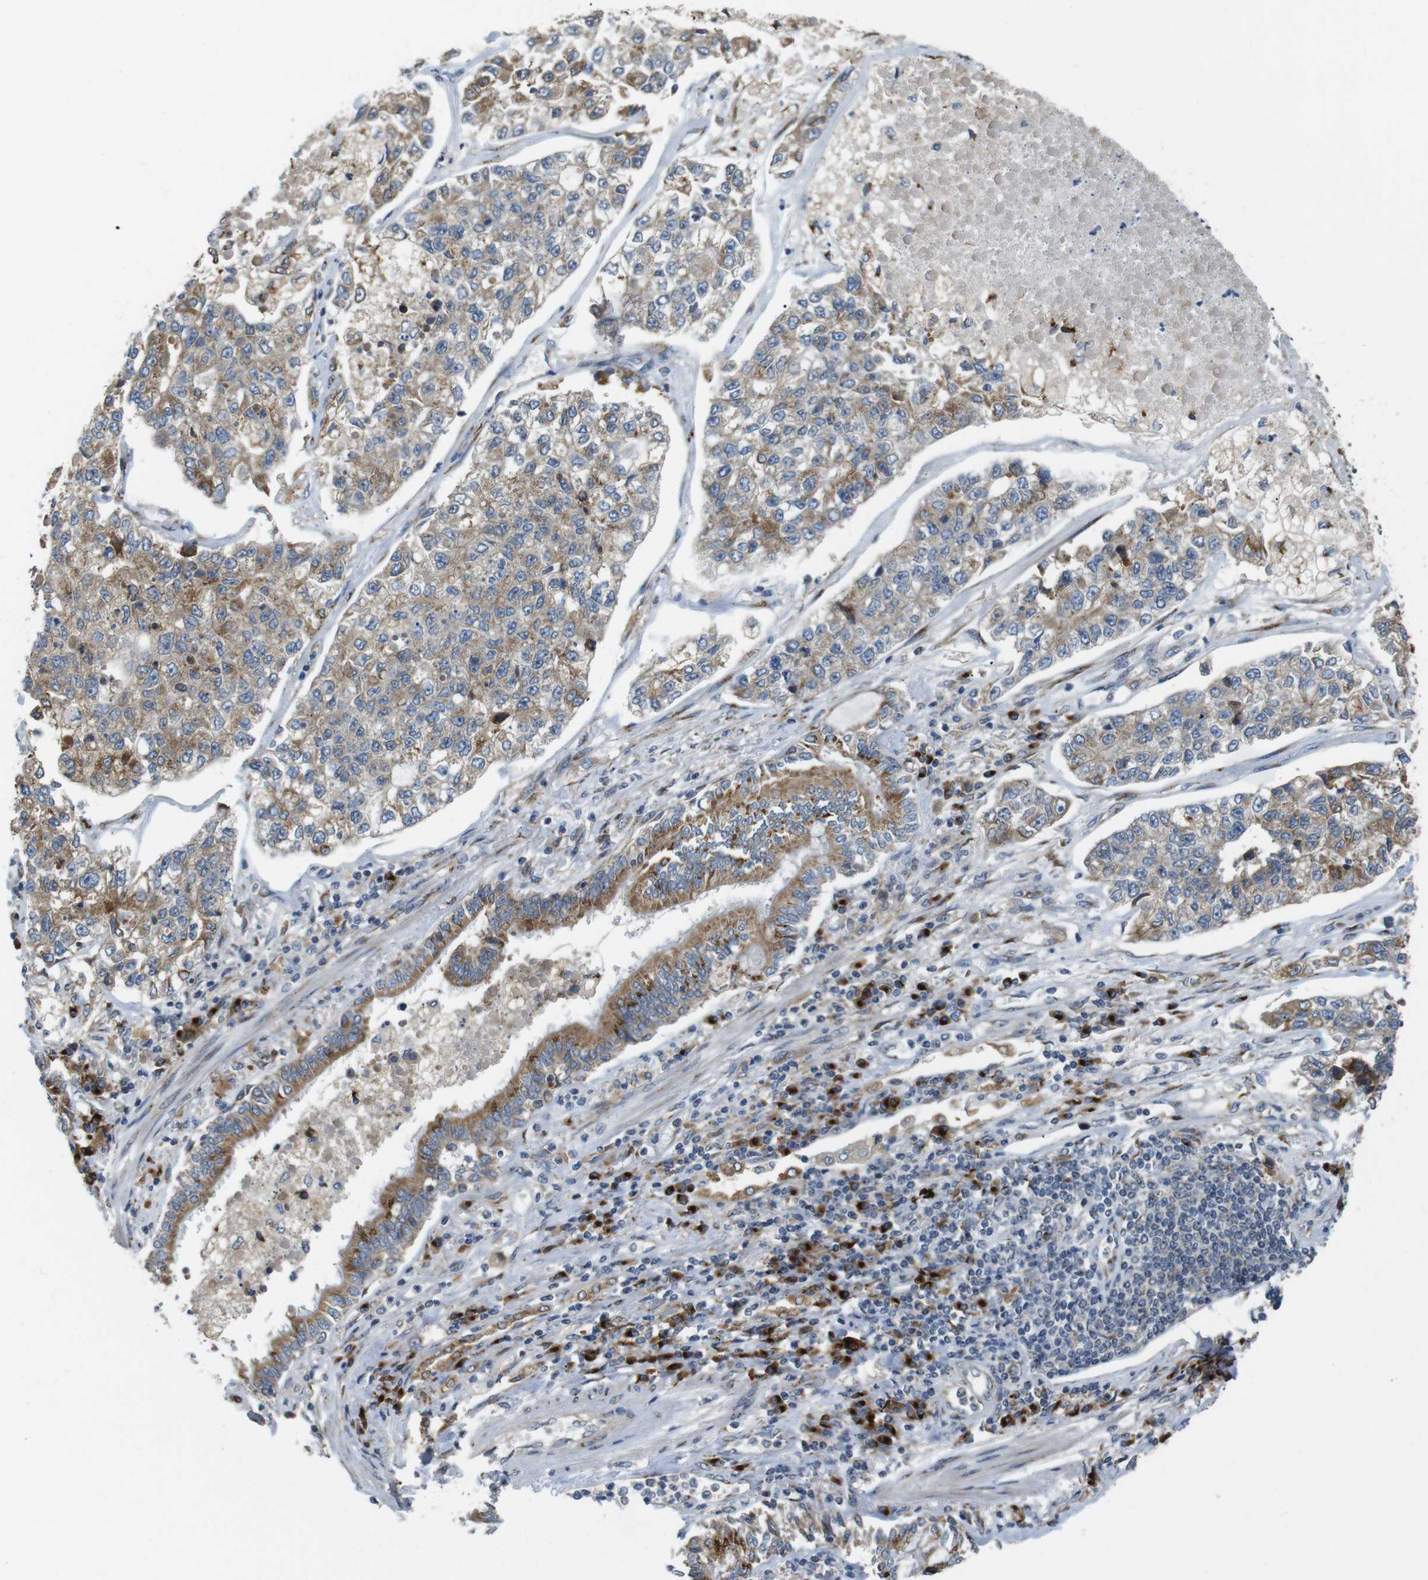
{"staining": {"intensity": "moderate", "quantity": "25%-75%", "location": "cytoplasmic/membranous"}, "tissue": "lung cancer", "cell_type": "Tumor cells", "image_type": "cancer", "snomed": [{"axis": "morphology", "description": "Adenocarcinoma, NOS"}, {"axis": "topography", "description": "Lung"}], "caption": "IHC (DAB) staining of lung cancer displays moderate cytoplasmic/membranous protein positivity in about 25%-75% of tumor cells.", "gene": "TMEM143", "patient": {"sex": "male", "age": 49}}